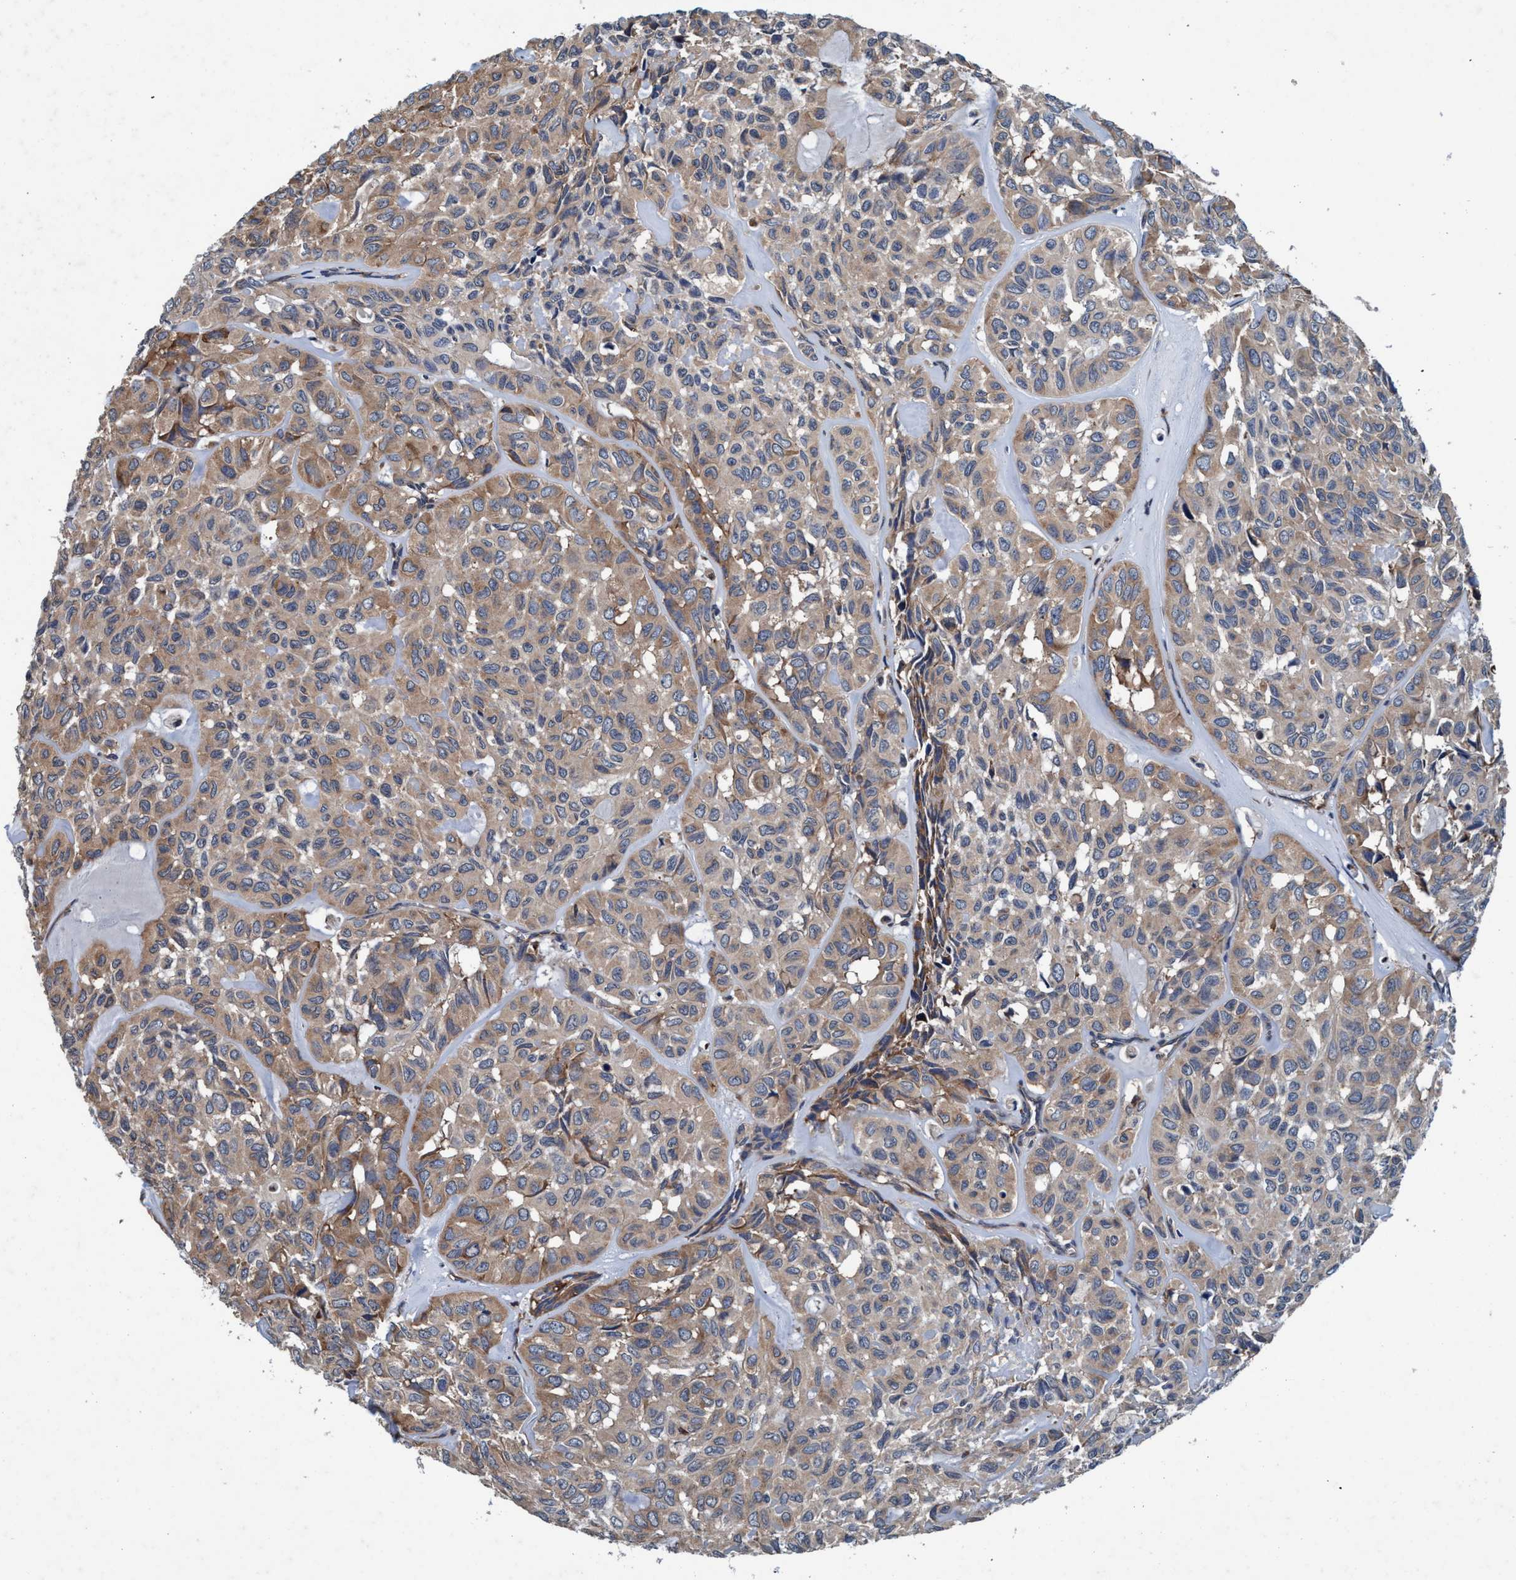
{"staining": {"intensity": "weak", "quantity": ">75%", "location": "cytoplasmic/membranous"}, "tissue": "head and neck cancer", "cell_type": "Tumor cells", "image_type": "cancer", "snomed": [{"axis": "morphology", "description": "Adenocarcinoma, NOS"}, {"axis": "topography", "description": "Salivary gland, NOS"}, {"axis": "topography", "description": "Head-Neck"}], "caption": "This histopathology image shows immunohistochemistry (IHC) staining of head and neck cancer (adenocarcinoma), with low weak cytoplasmic/membranous positivity in about >75% of tumor cells.", "gene": "ENDOG", "patient": {"sex": "female", "age": 76}}